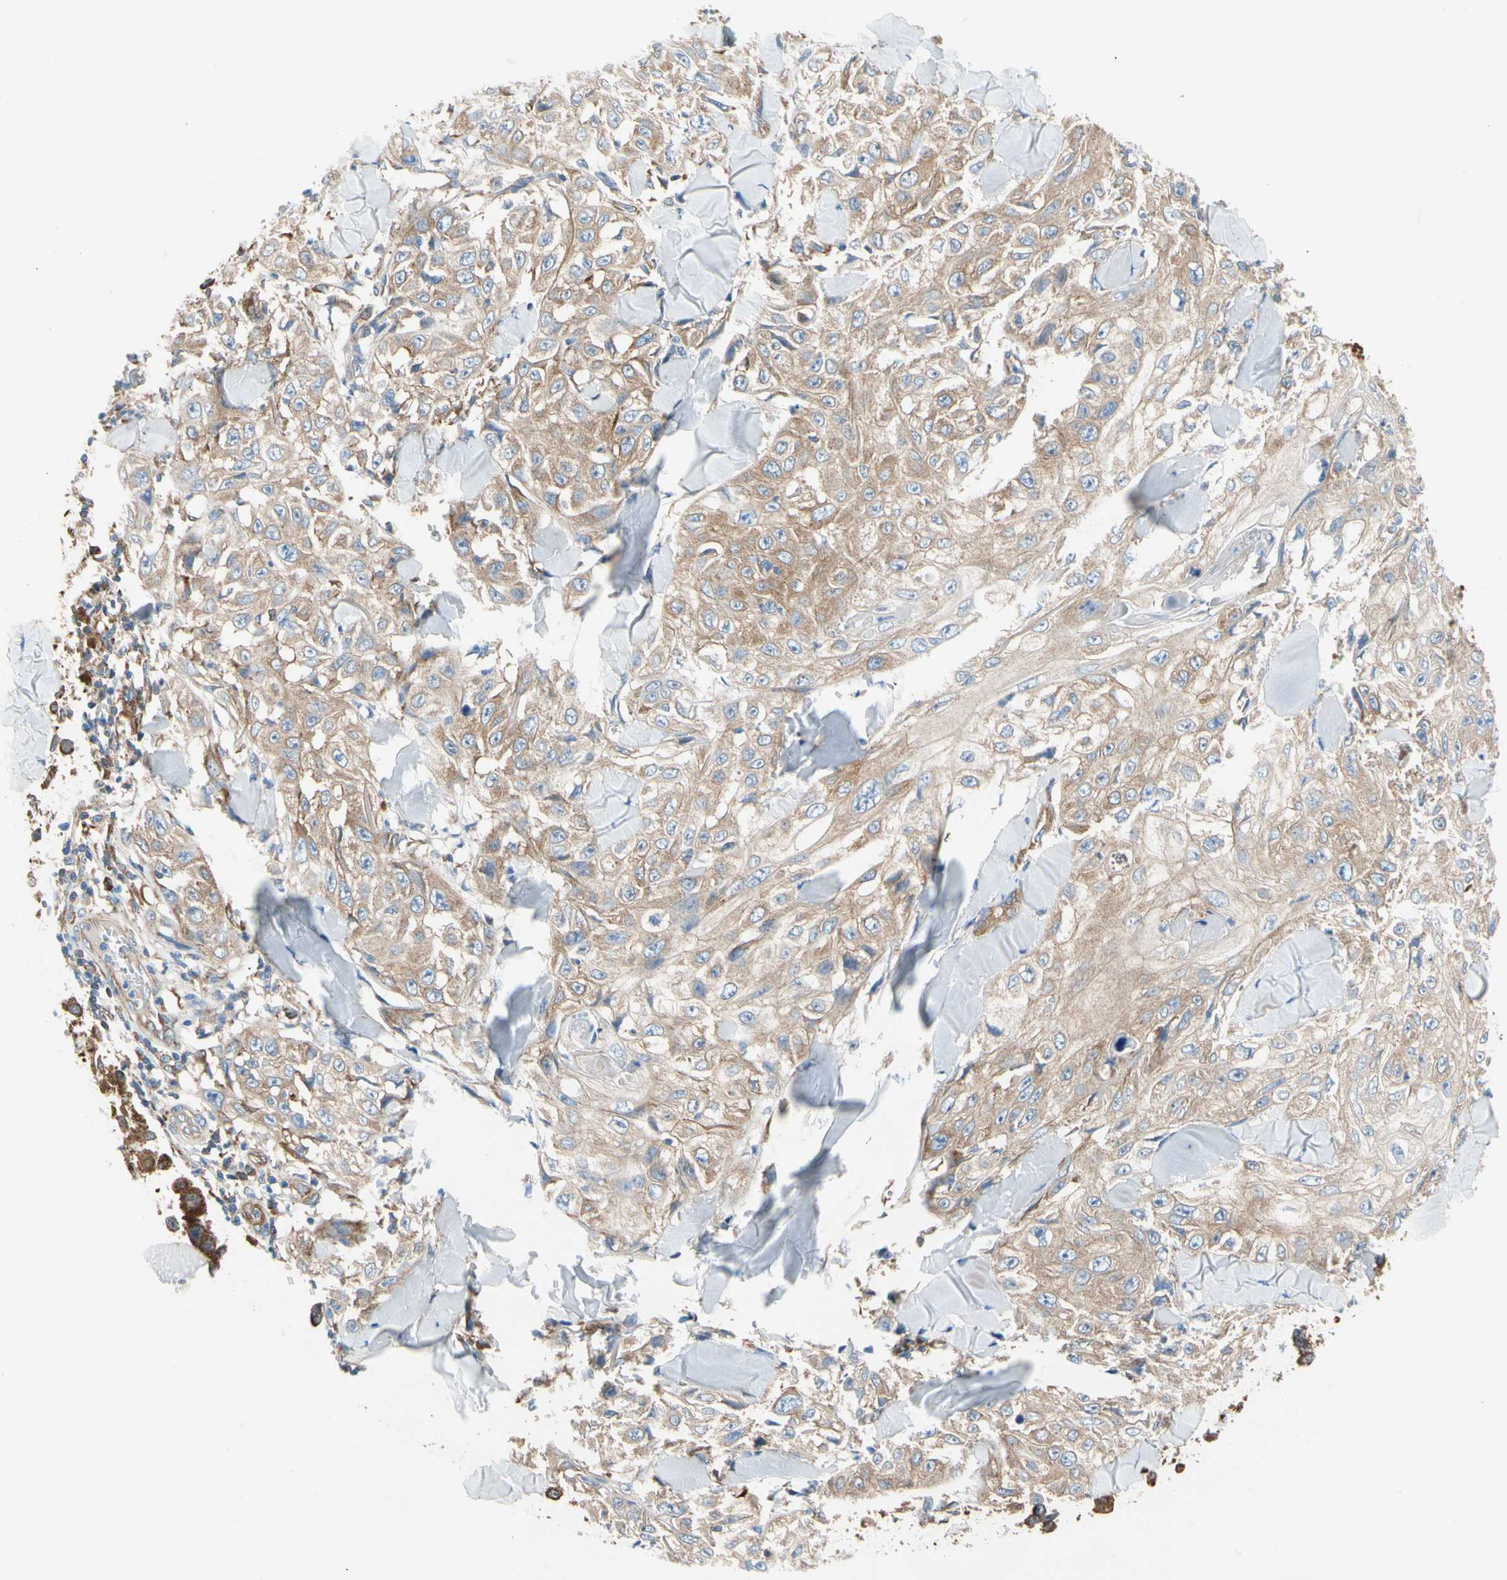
{"staining": {"intensity": "moderate", "quantity": ">75%", "location": "cytoplasmic/membranous"}, "tissue": "skin cancer", "cell_type": "Tumor cells", "image_type": "cancer", "snomed": [{"axis": "morphology", "description": "Squamous cell carcinoma, NOS"}, {"axis": "topography", "description": "Skin"}], "caption": "Human skin cancer (squamous cell carcinoma) stained for a protein (brown) reveals moderate cytoplasmic/membranous positive staining in approximately >75% of tumor cells.", "gene": "GPHN", "patient": {"sex": "male", "age": 86}}